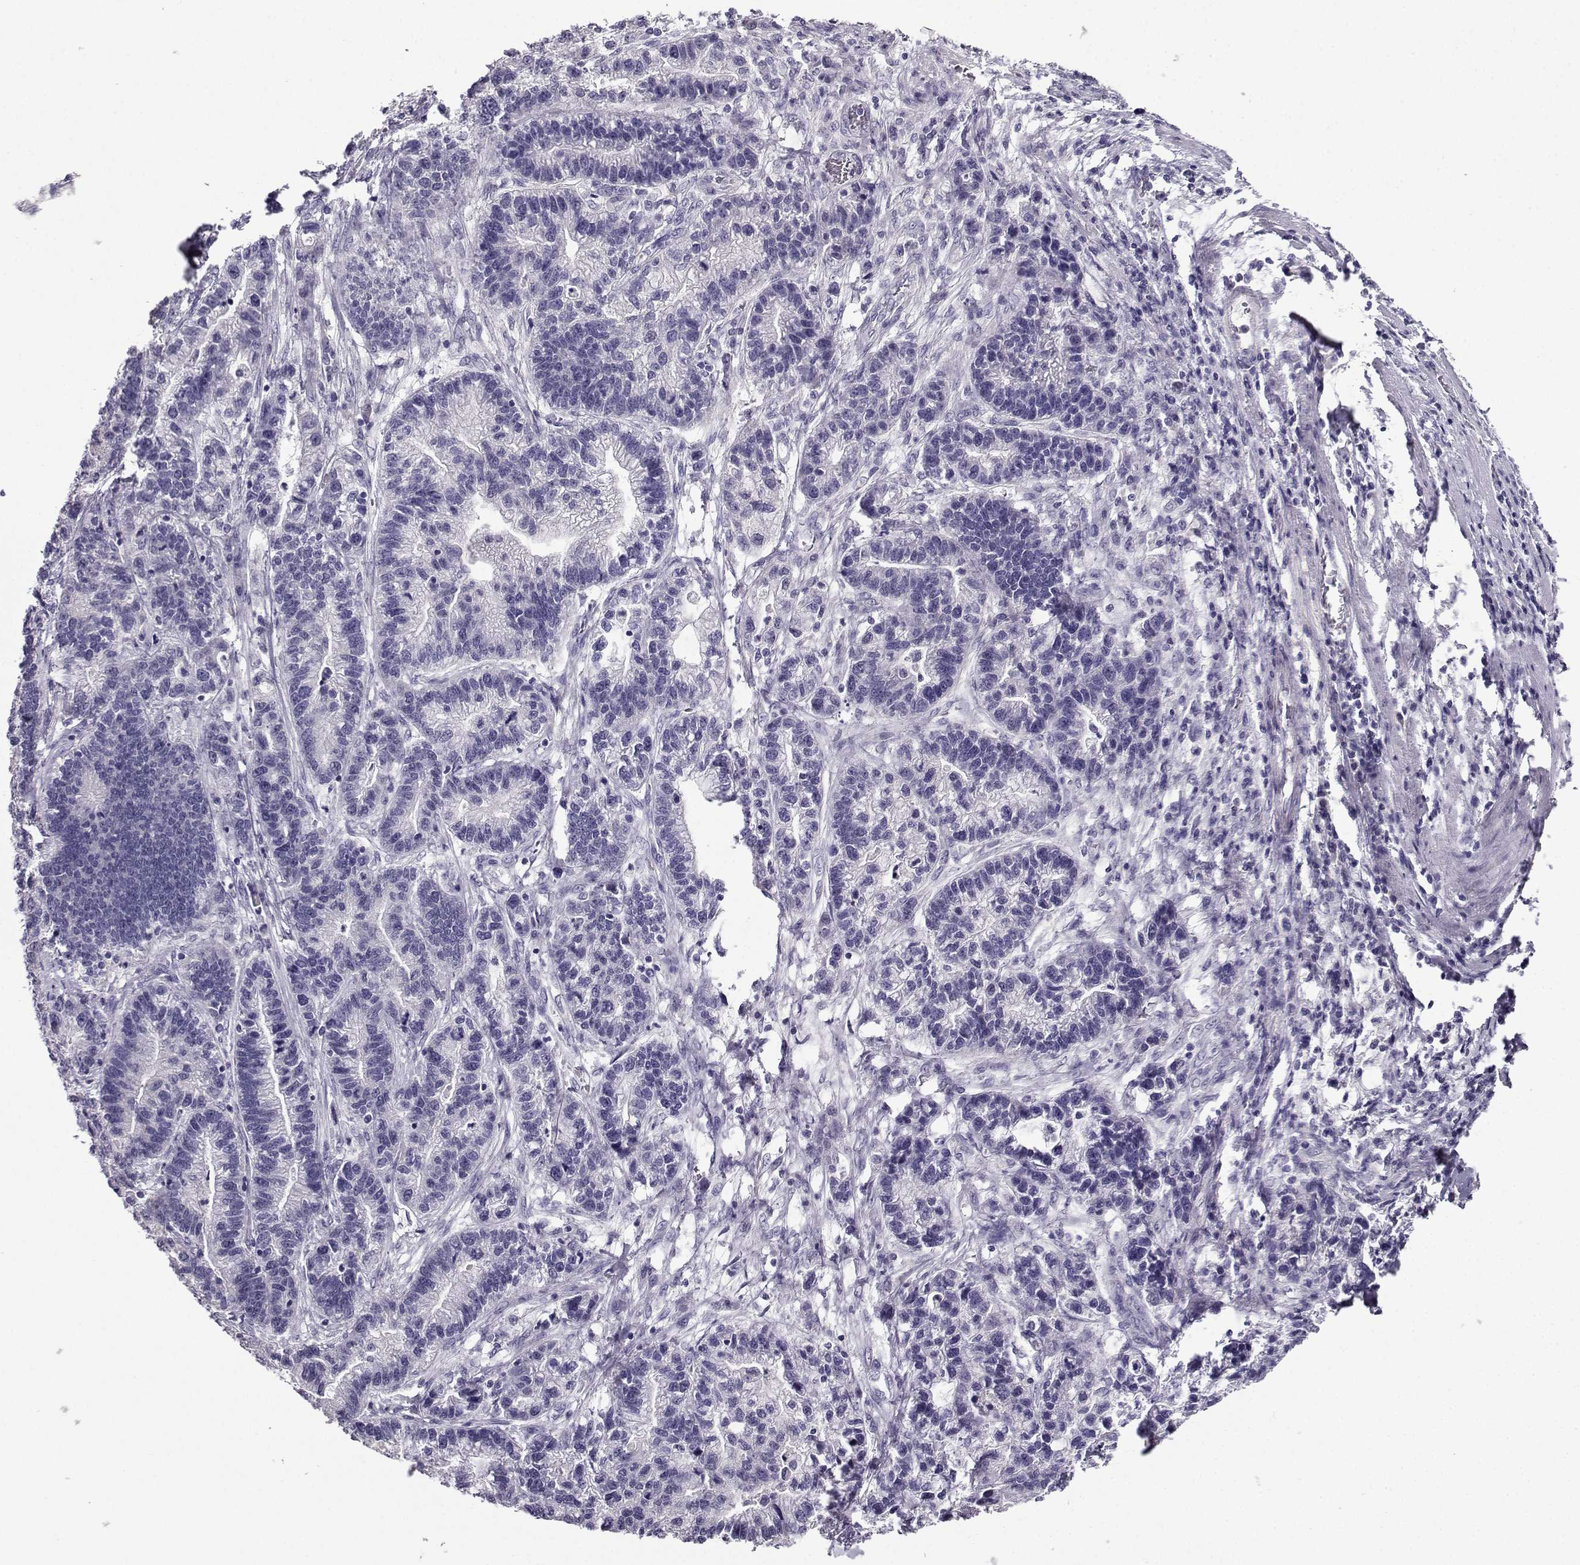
{"staining": {"intensity": "negative", "quantity": "none", "location": "none"}, "tissue": "stomach cancer", "cell_type": "Tumor cells", "image_type": "cancer", "snomed": [{"axis": "morphology", "description": "Adenocarcinoma, NOS"}, {"axis": "topography", "description": "Stomach"}], "caption": "A high-resolution histopathology image shows immunohistochemistry (IHC) staining of stomach cancer (adenocarcinoma), which reveals no significant positivity in tumor cells.", "gene": "CRYBB1", "patient": {"sex": "male", "age": 83}}